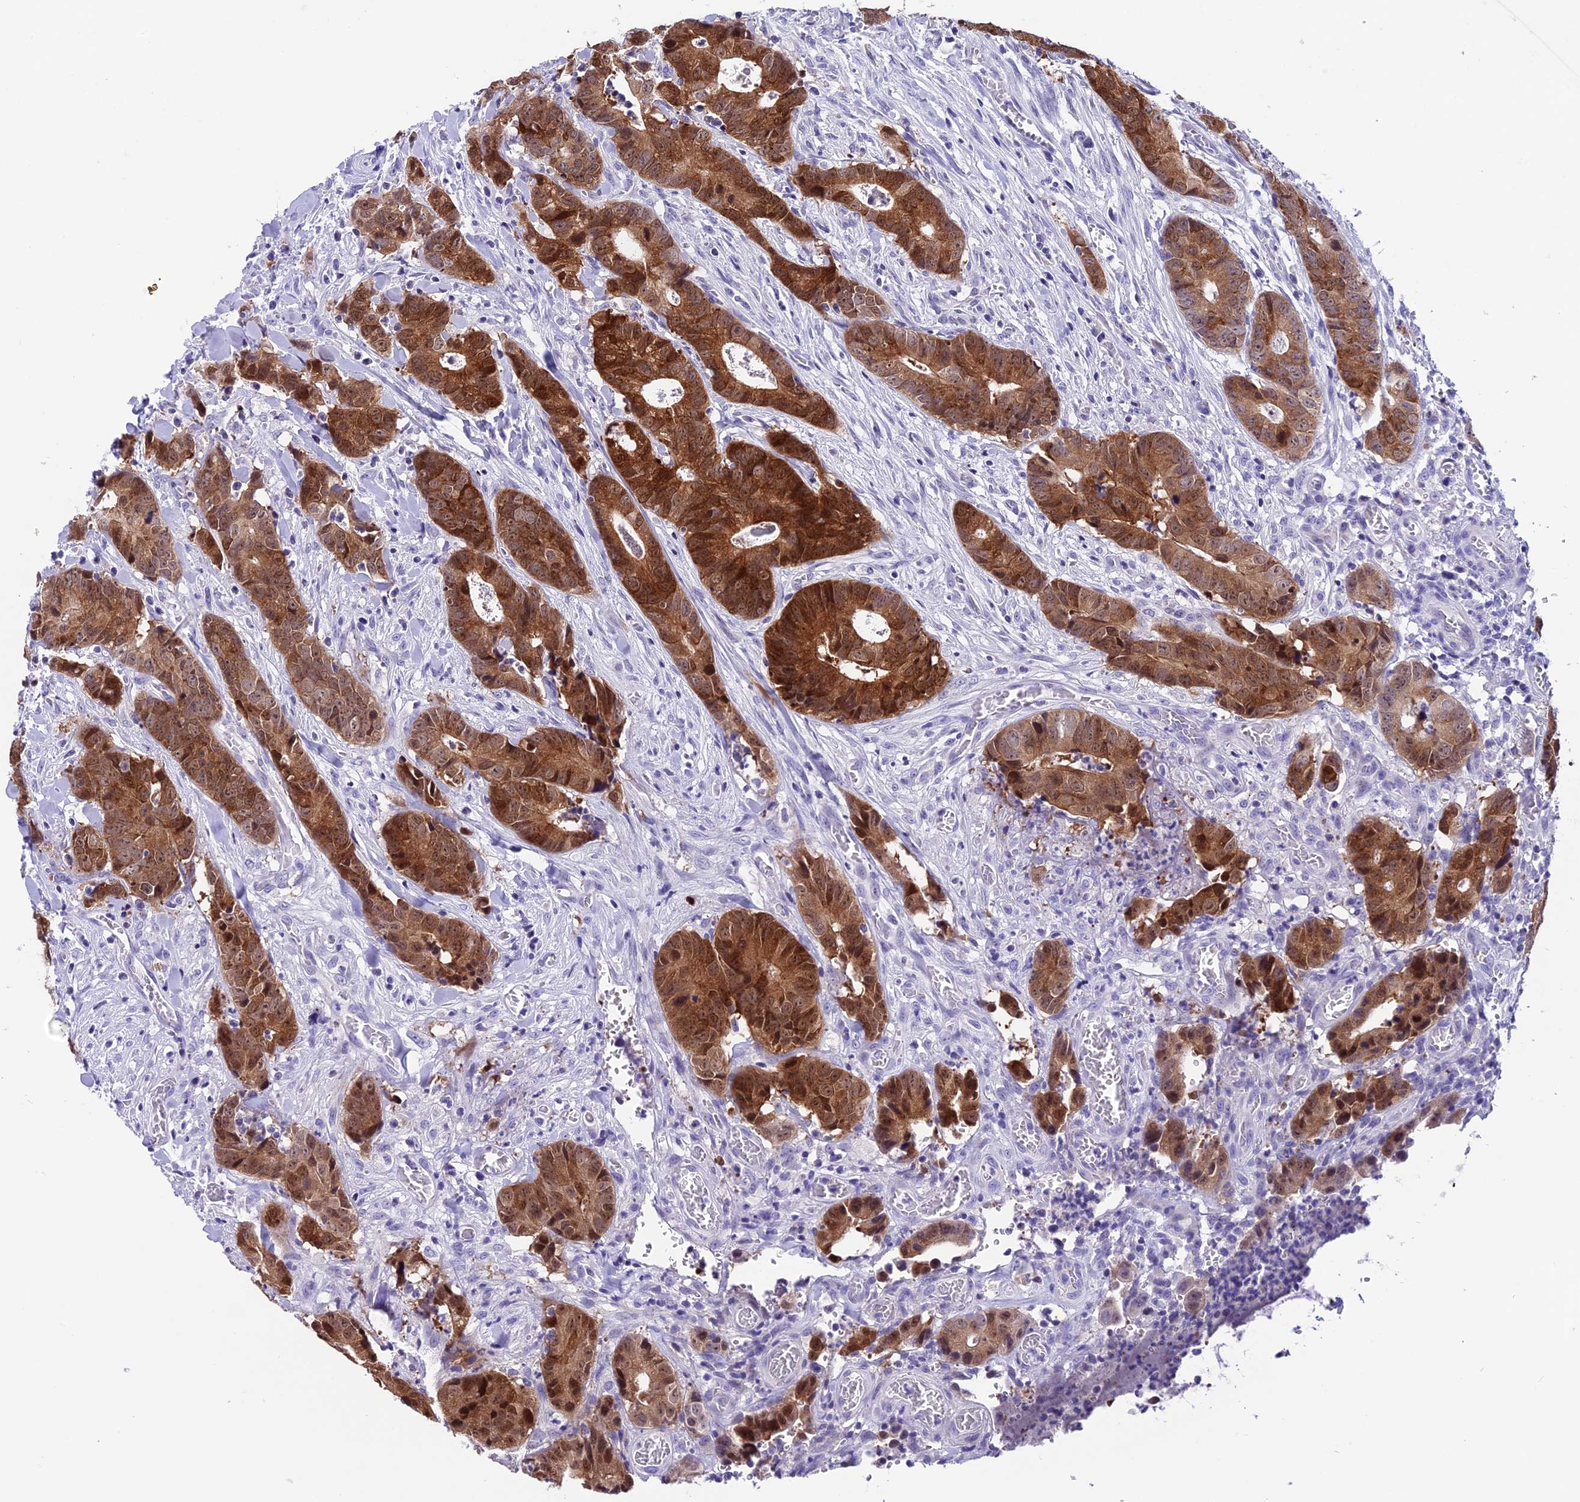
{"staining": {"intensity": "moderate", "quantity": ">75%", "location": "cytoplasmic/membranous,nuclear"}, "tissue": "colorectal cancer", "cell_type": "Tumor cells", "image_type": "cancer", "snomed": [{"axis": "morphology", "description": "Adenocarcinoma, NOS"}, {"axis": "topography", "description": "Colon"}], "caption": "Human adenocarcinoma (colorectal) stained with a brown dye demonstrates moderate cytoplasmic/membranous and nuclear positive staining in approximately >75% of tumor cells.", "gene": "PRR15", "patient": {"sex": "female", "age": 57}}